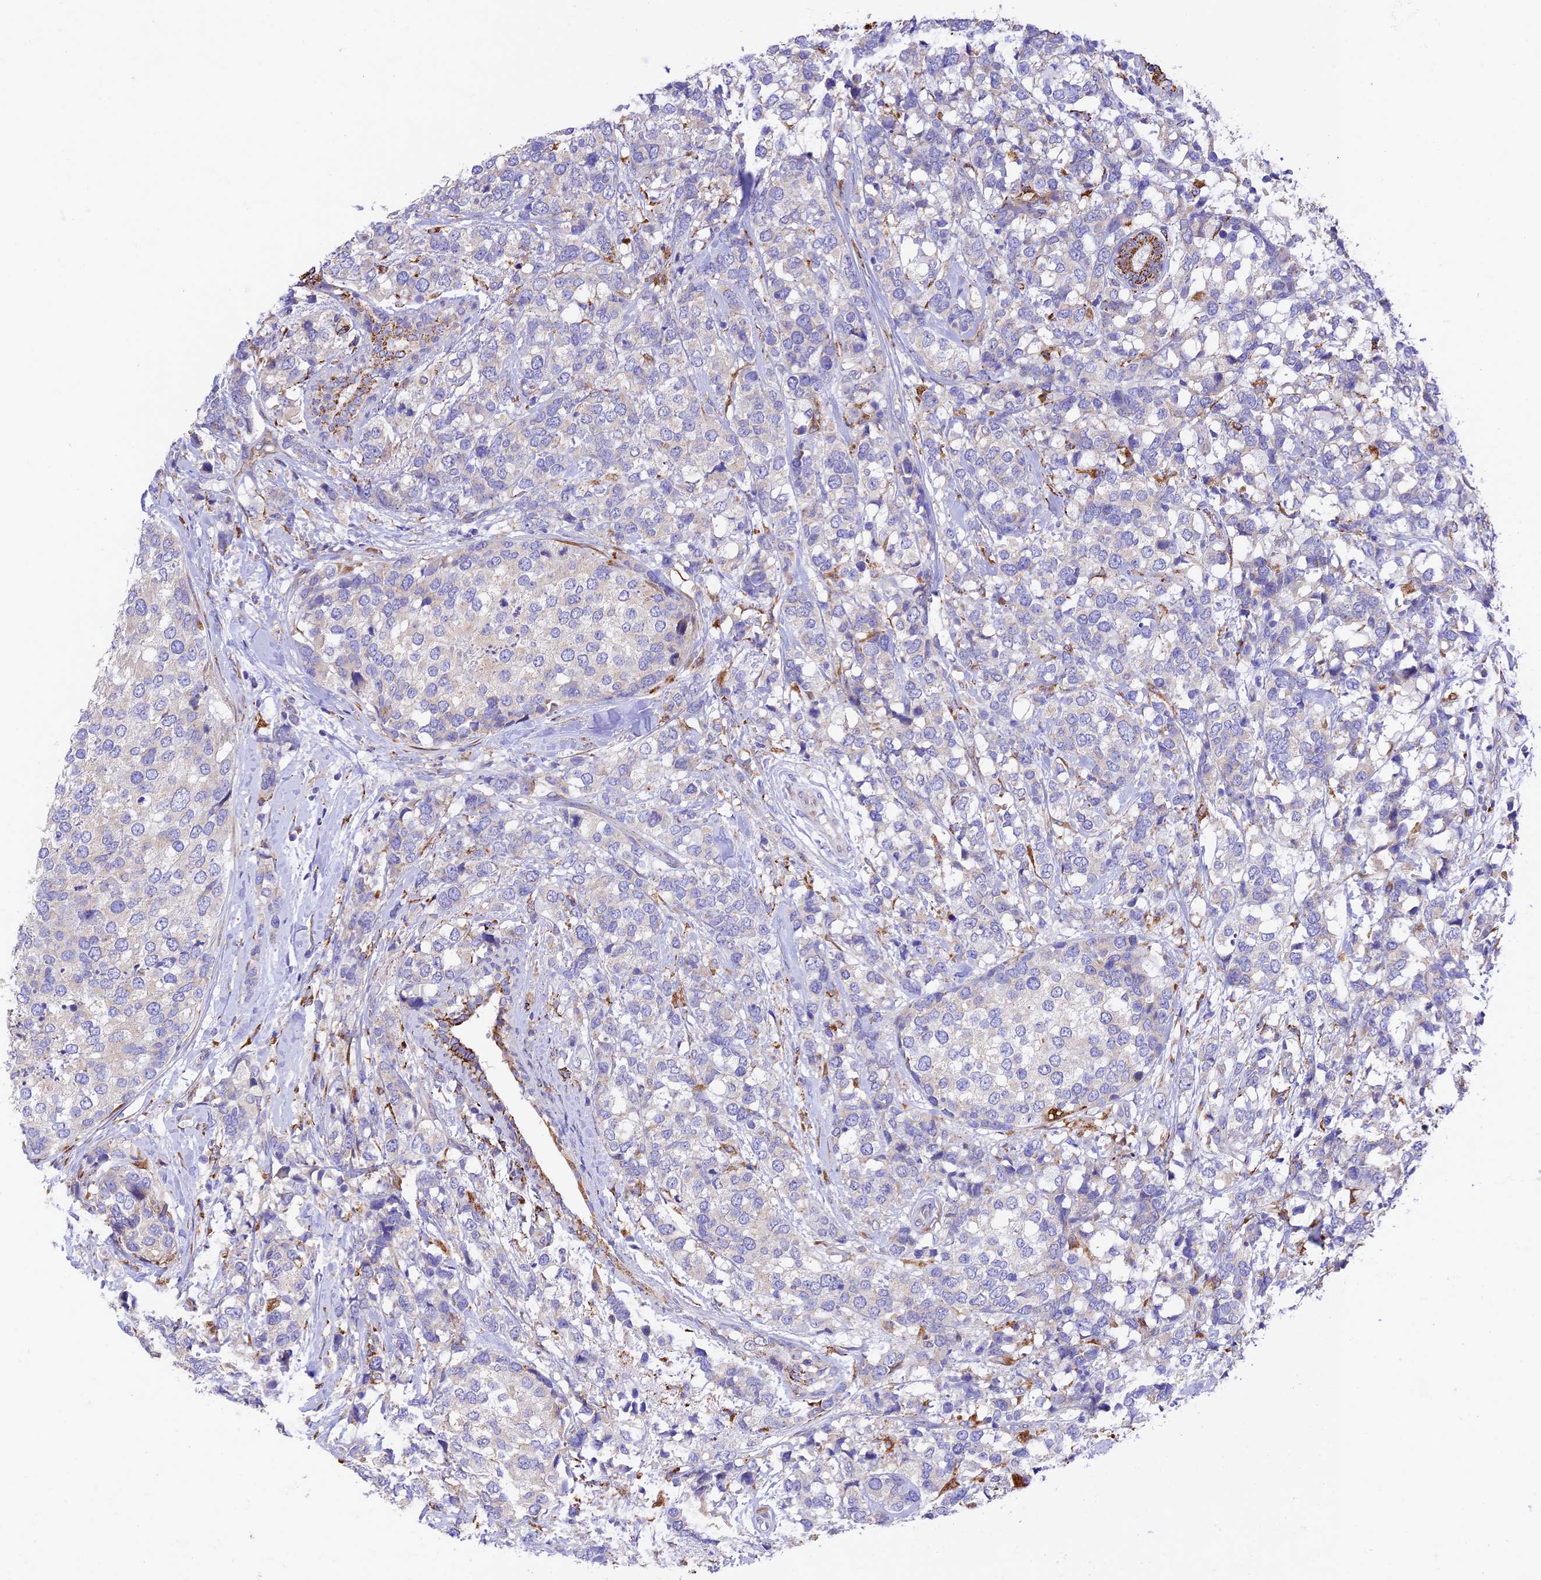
{"staining": {"intensity": "negative", "quantity": "none", "location": "none"}, "tissue": "breast cancer", "cell_type": "Tumor cells", "image_type": "cancer", "snomed": [{"axis": "morphology", "description": "Lobular carcinoma"}, {"axis": "topography", "description": "Breast"}], "caption": "DAB immunohistochemical staining of breast lobular carcinoma demonstrates no significant staining in tumor cells. Brightfield microscopy of immunohistochemistry stained with DAB (brown) and hematoxylin (blue), captured at high magnification.", "gene": "VKORC1", "patient": {"sex": "female", "age": 59}}